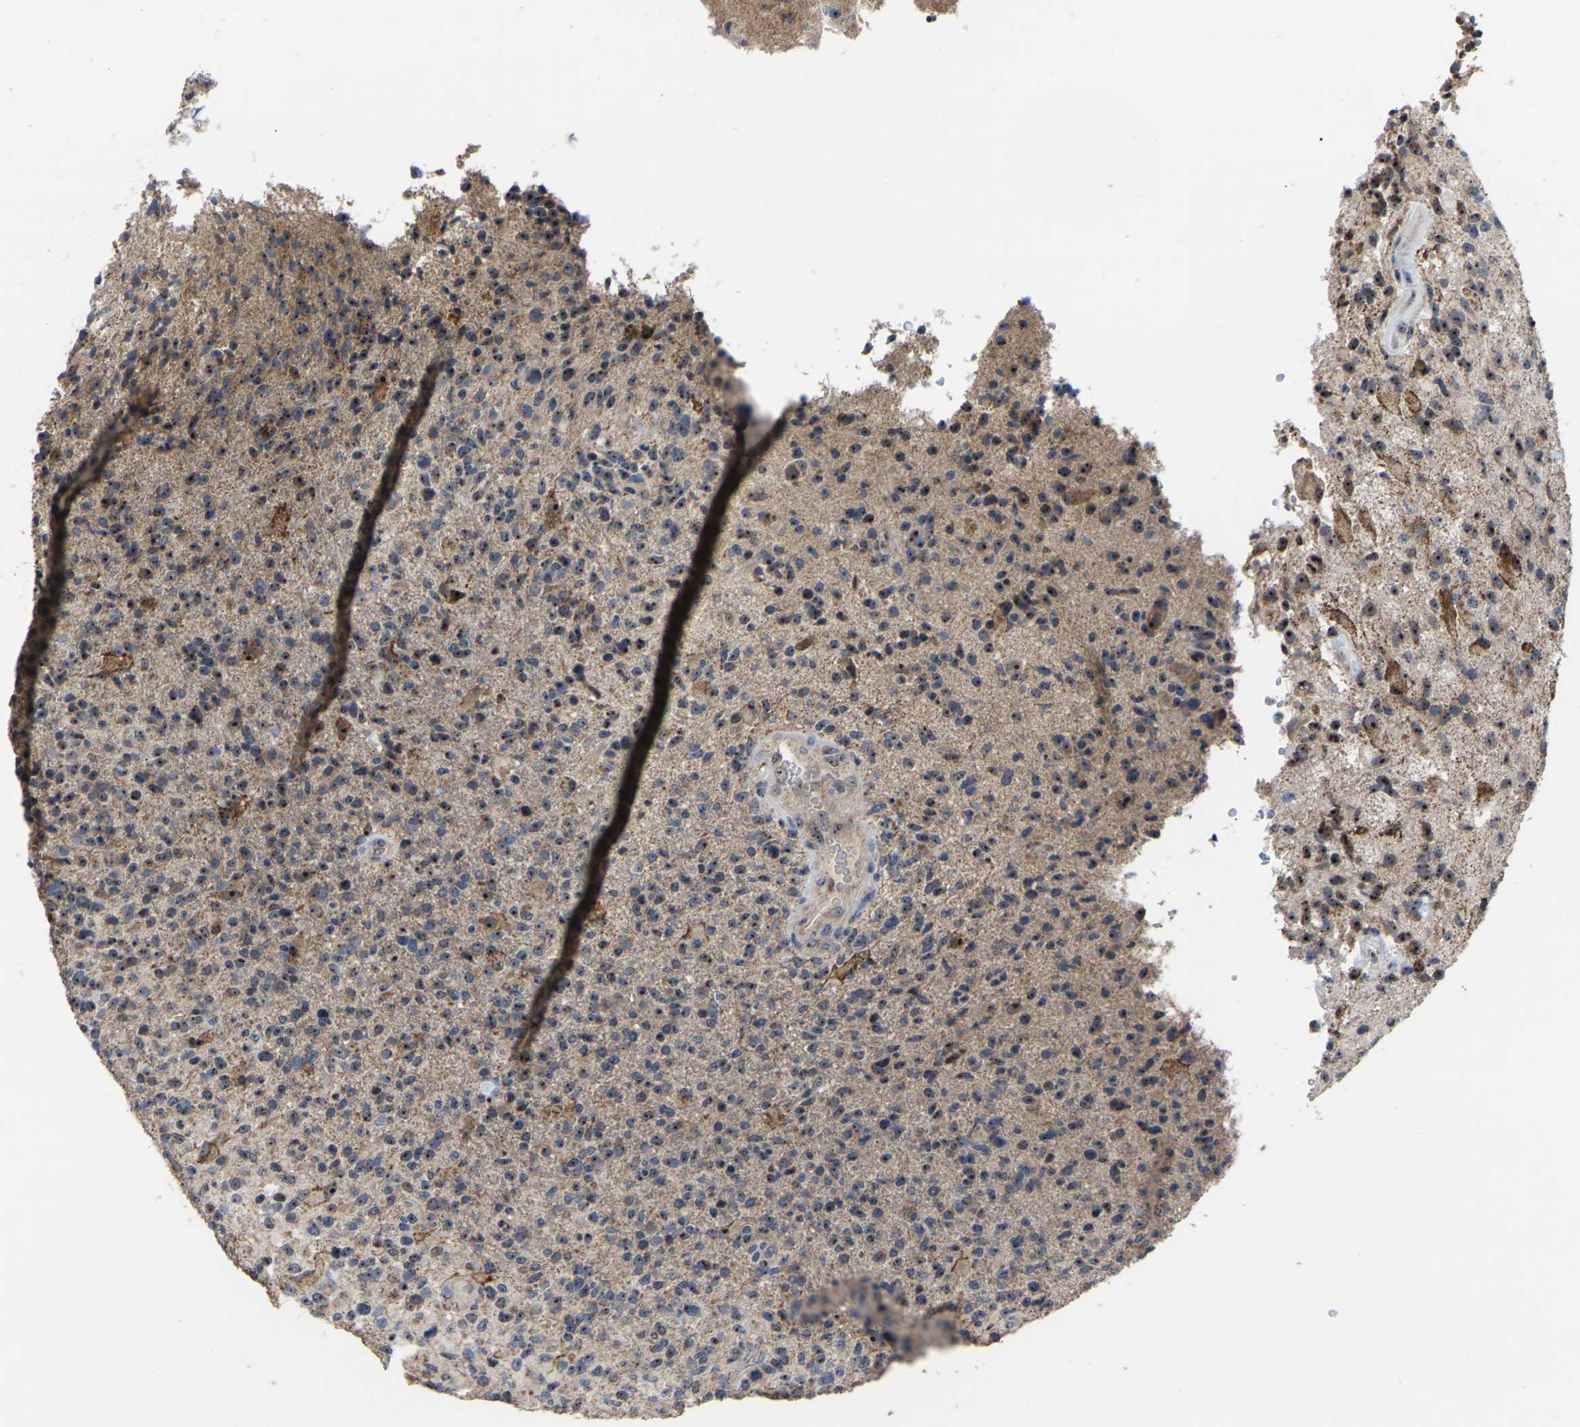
{"staining": {"intensity": "moderate", "quantity": "25%-75%", "location": "cytoplasmic/membranous,nuclear"}, "tissue": "glioma", "cell_type": "Tumor cells", "image_type": "cancer", "snomed": [{"axis": "morphology", "description": "Glioma, malignant, High grade"}, {"axis": "topography", "description": "Brain"}], "caption": "The micrograph exhibits immunohistochemical staining of glioma. There is moderate cytoplasmic/membranous and nuclear expression is present in about 25%-75% of tumor cells. The protein is stained brown, and the nuclei are stained in blue (DAB (3,3'-diaminobenzidine) IHC with brightfield microscopy, high magnification).", "gene": "NOP53", "patient": {"sex": "male", "age": 72}}